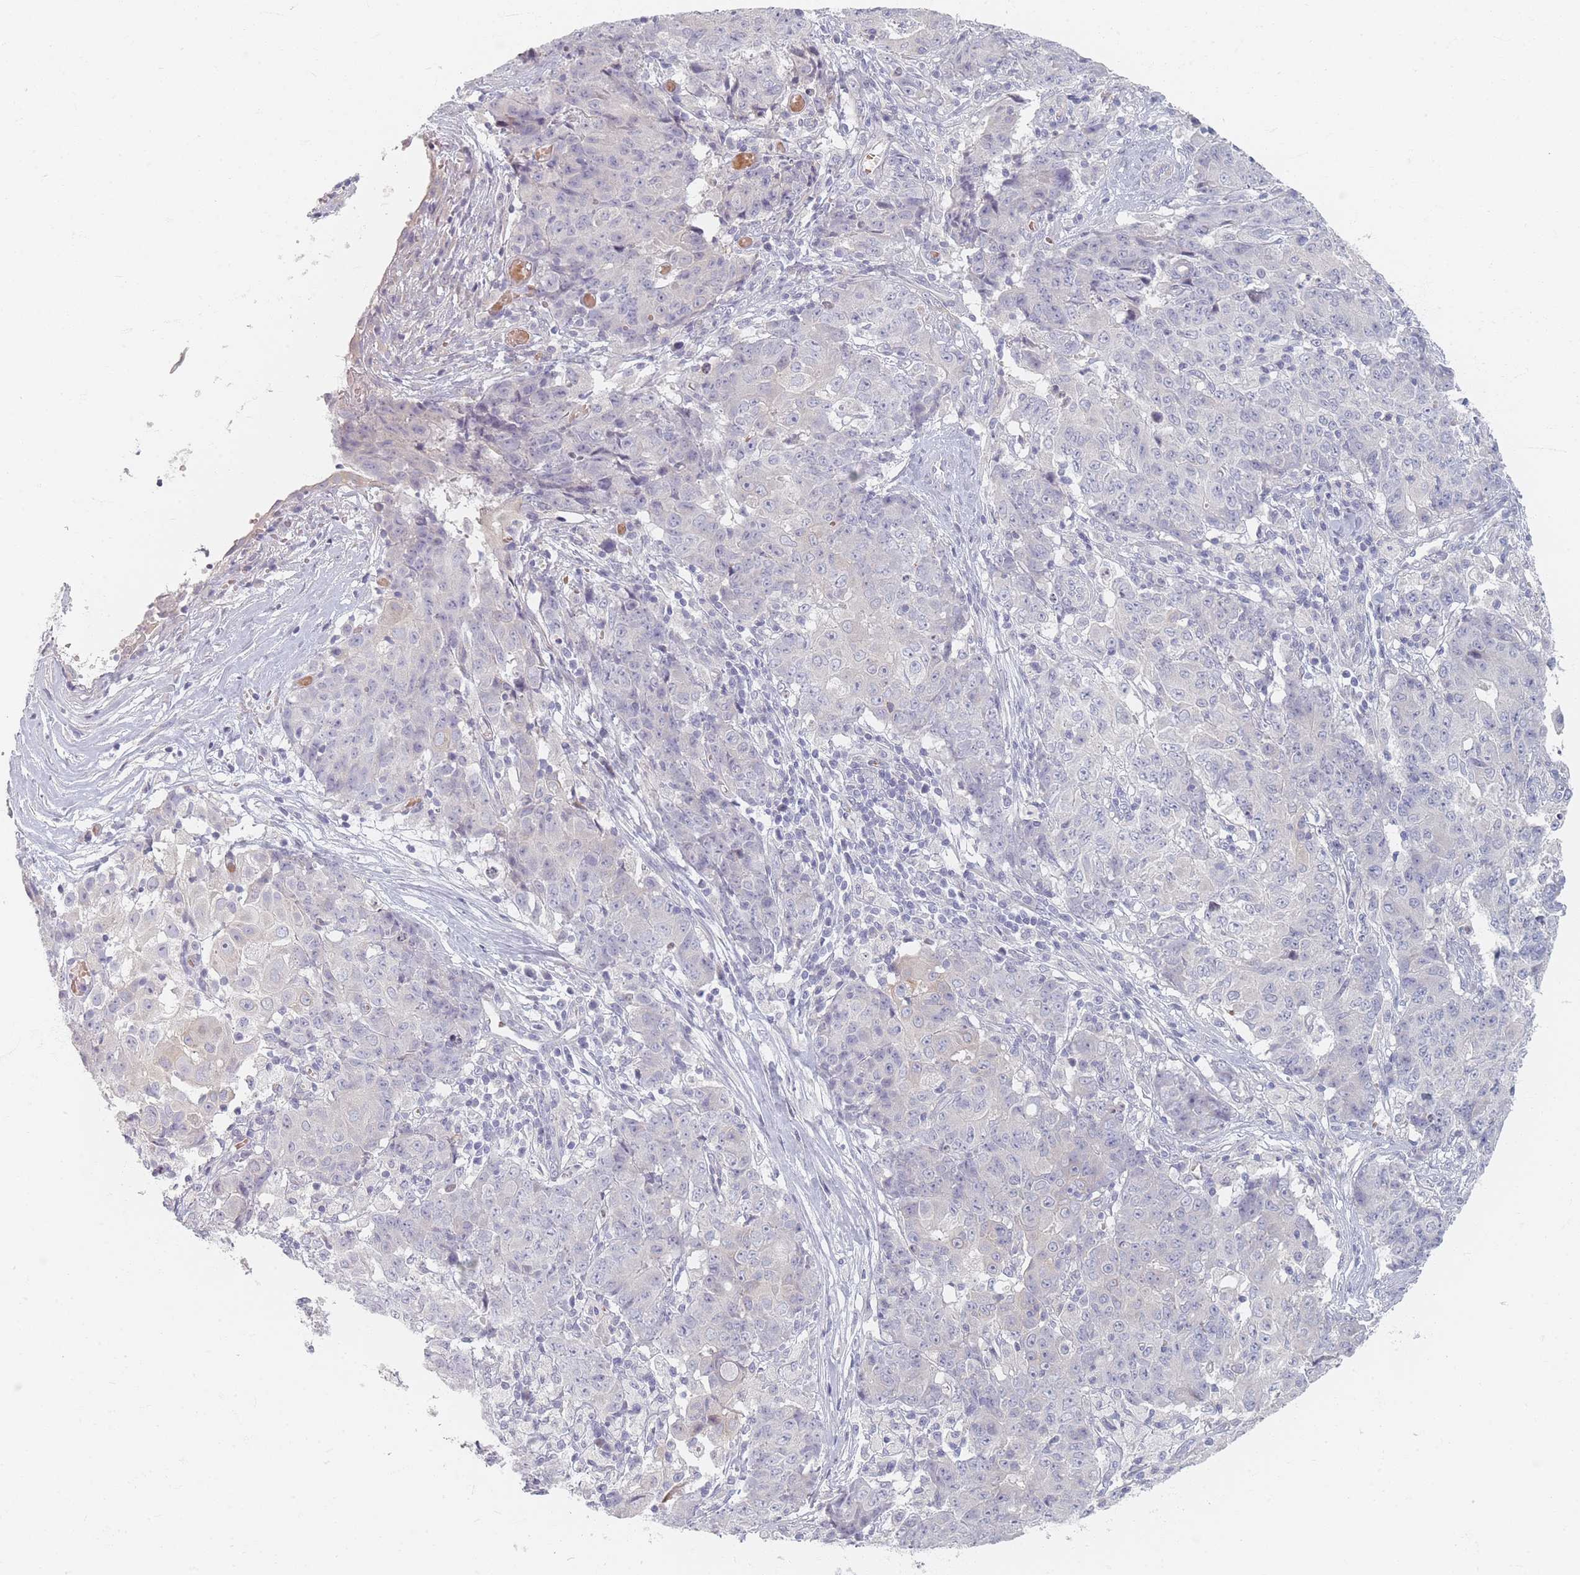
{"staining": {"intensity": "negative", "quantity": "none", "location": "none"}, "tissue": "ovarian cancer", "cell_type": "Tumor cells", "image_type": "cancer", "snomed": [{"axis": "morphology", "description": "Carcinoma, endometroid"}, {"axis": "topography", "description": "Ovary"}], "caption": "Tumor cells show no significant expression in ovarian cancer (endometroid carcinoma).", "gene": "TMOD1", "patient": {"sex": "female", "age": 42}}